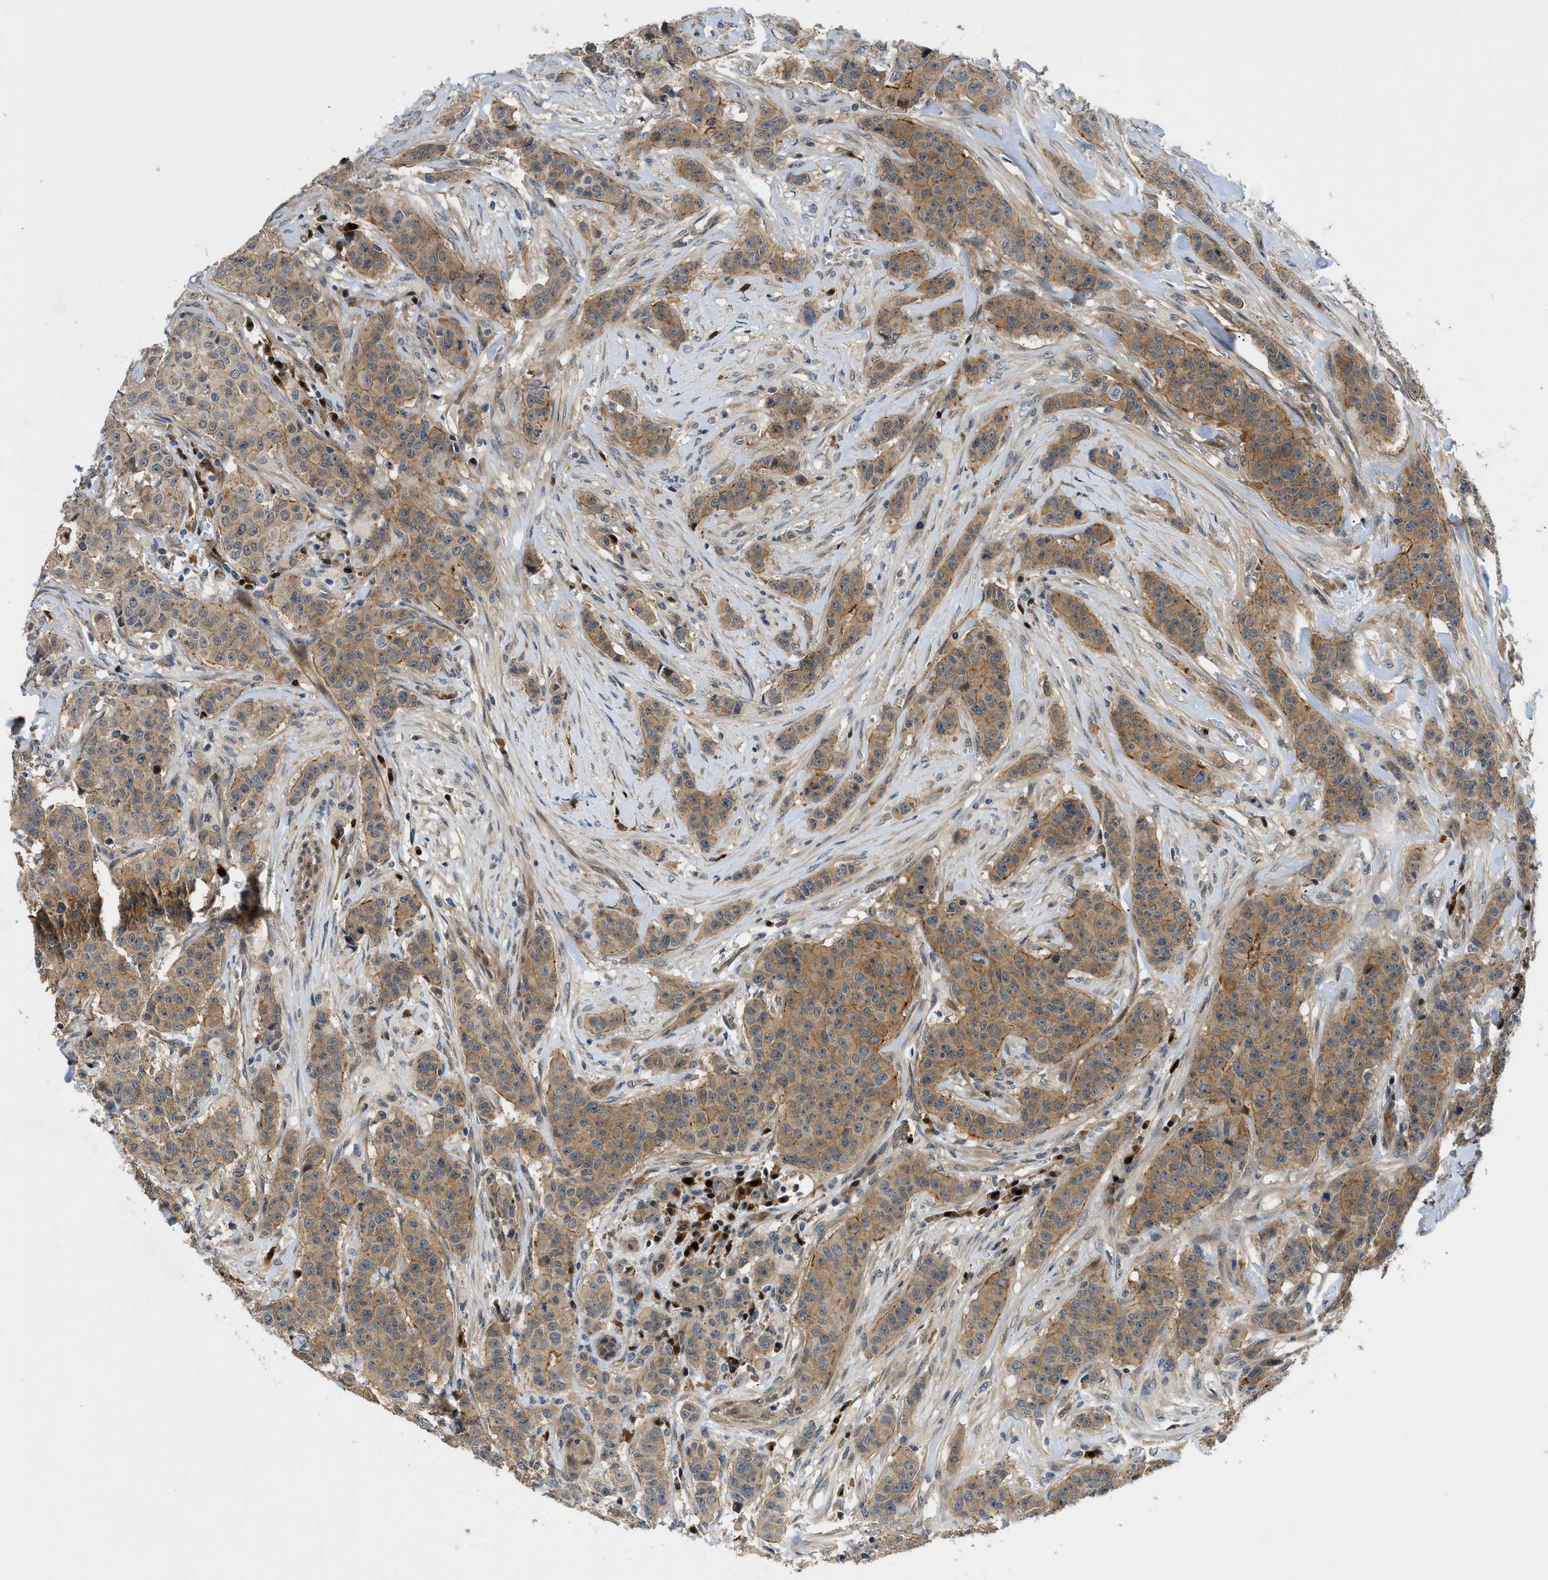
{"staining": {"intensity": "moderate", "quantity": ">75%", "location": "cytoplasmic/membranous"}, "tissue": "breast cancer", "cell_type": "Tumor cells", "image_type": "cancer", "snomed": [{"axis": "morphology", "description": "Normal tissue, NOS"}, {"axis": "morphology", "description": "Duct carcinoma"}, {"axis": "topography", "description": "Breast"}], "caption": "This histopathology image reveals immunohistochemistry (IHC) staining of breast cancer, with medium moderate cytoplasmic/membranous staining in approximately >75% of tumor cells.", "gene": "TRAK2", "patient": {"sex": "female", "age": 40}}